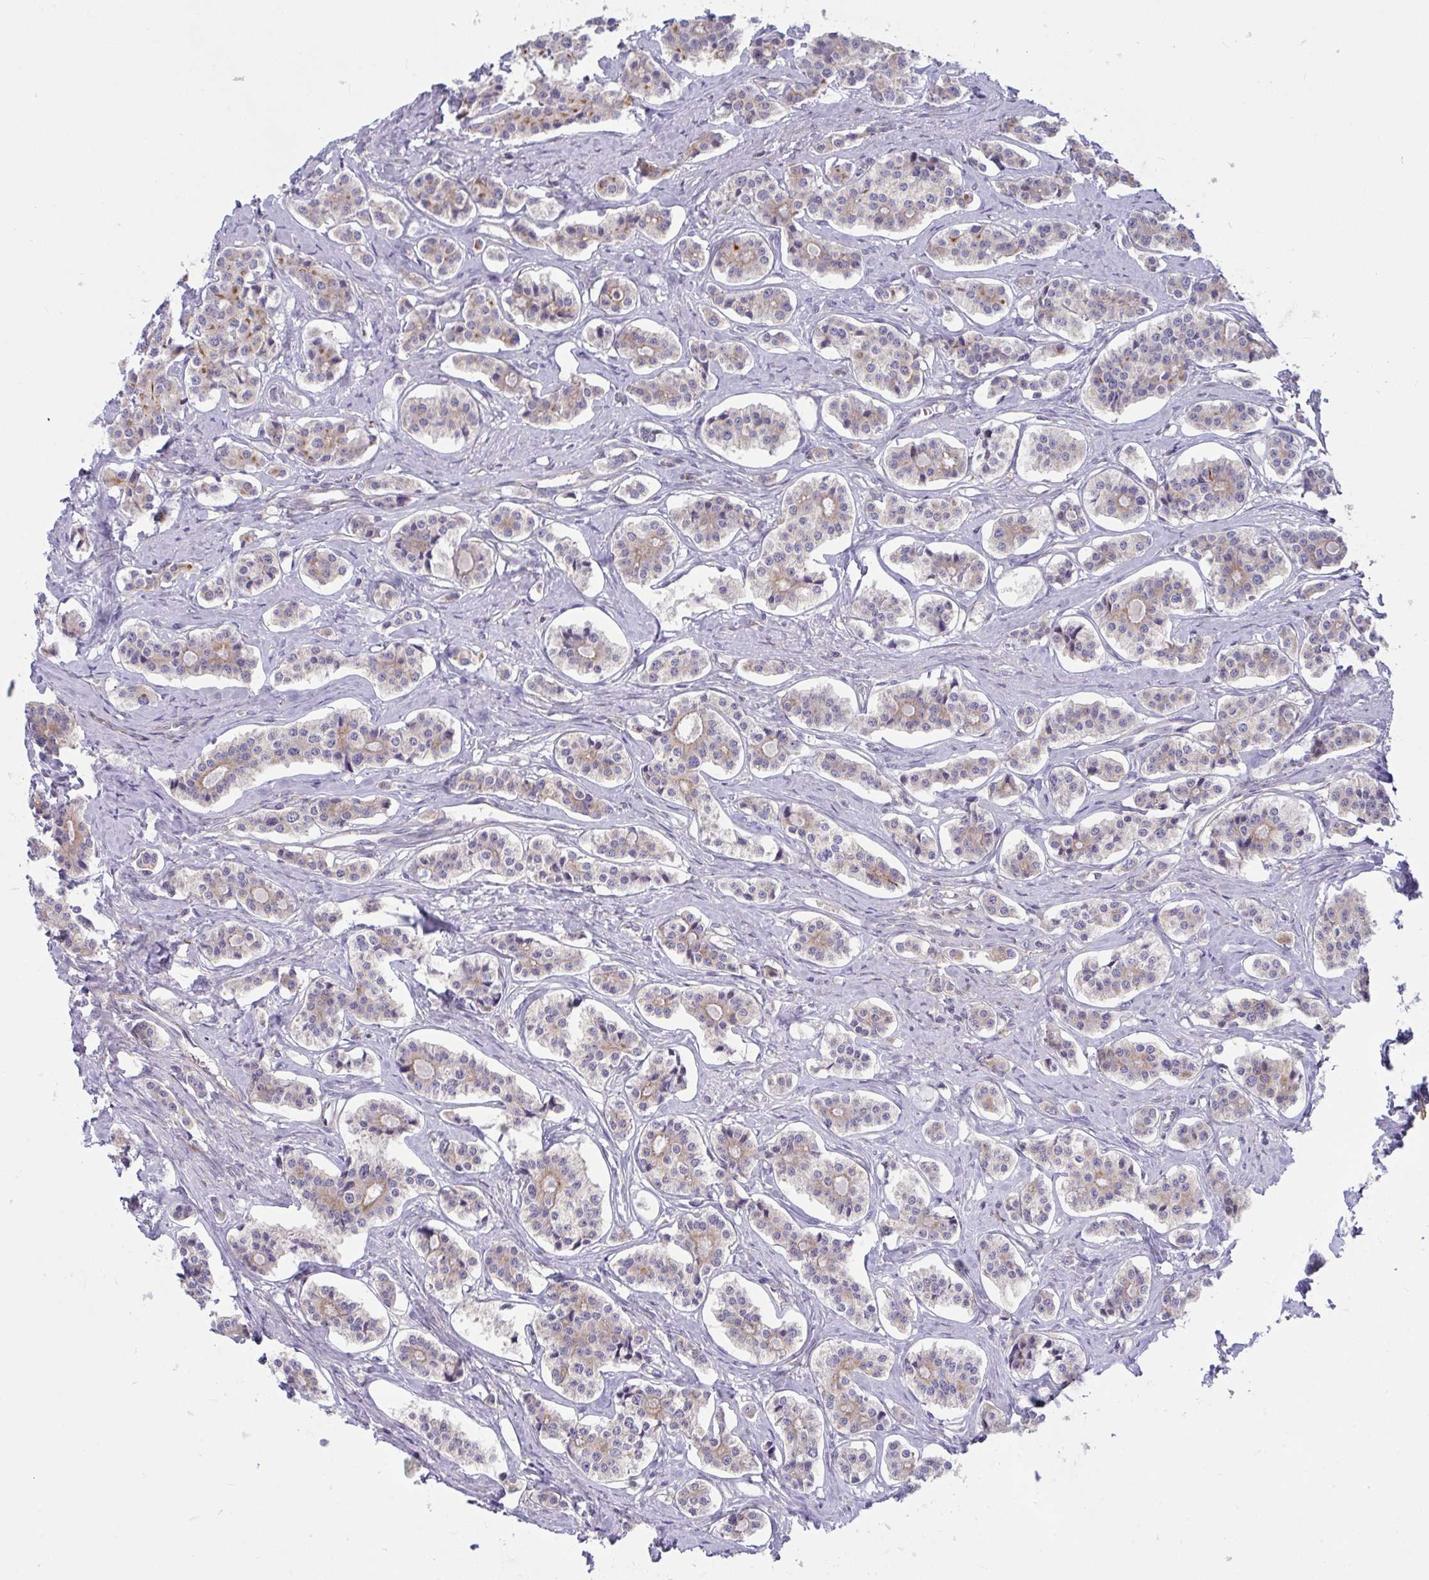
{"staining": {"intensity": "negative", "quantity": "none", "location": "none"}, "tissue": "carcinoid", "cell_type": "Tumor cells", "image_type": "cancer", "snomed": [{"axis": "morphology", "description": "Carcinoid, malignant, NOS"}, {"axis": "topography", "description": "Small intestine"}], "caption": "Photomicrograph shows no significant protein staining in tumor cells of carcinoid (malignant). (DAB immunohistochemistry, high magnification).", "gene": "TANK", "patient": {"sex": "male", "age": 63}}